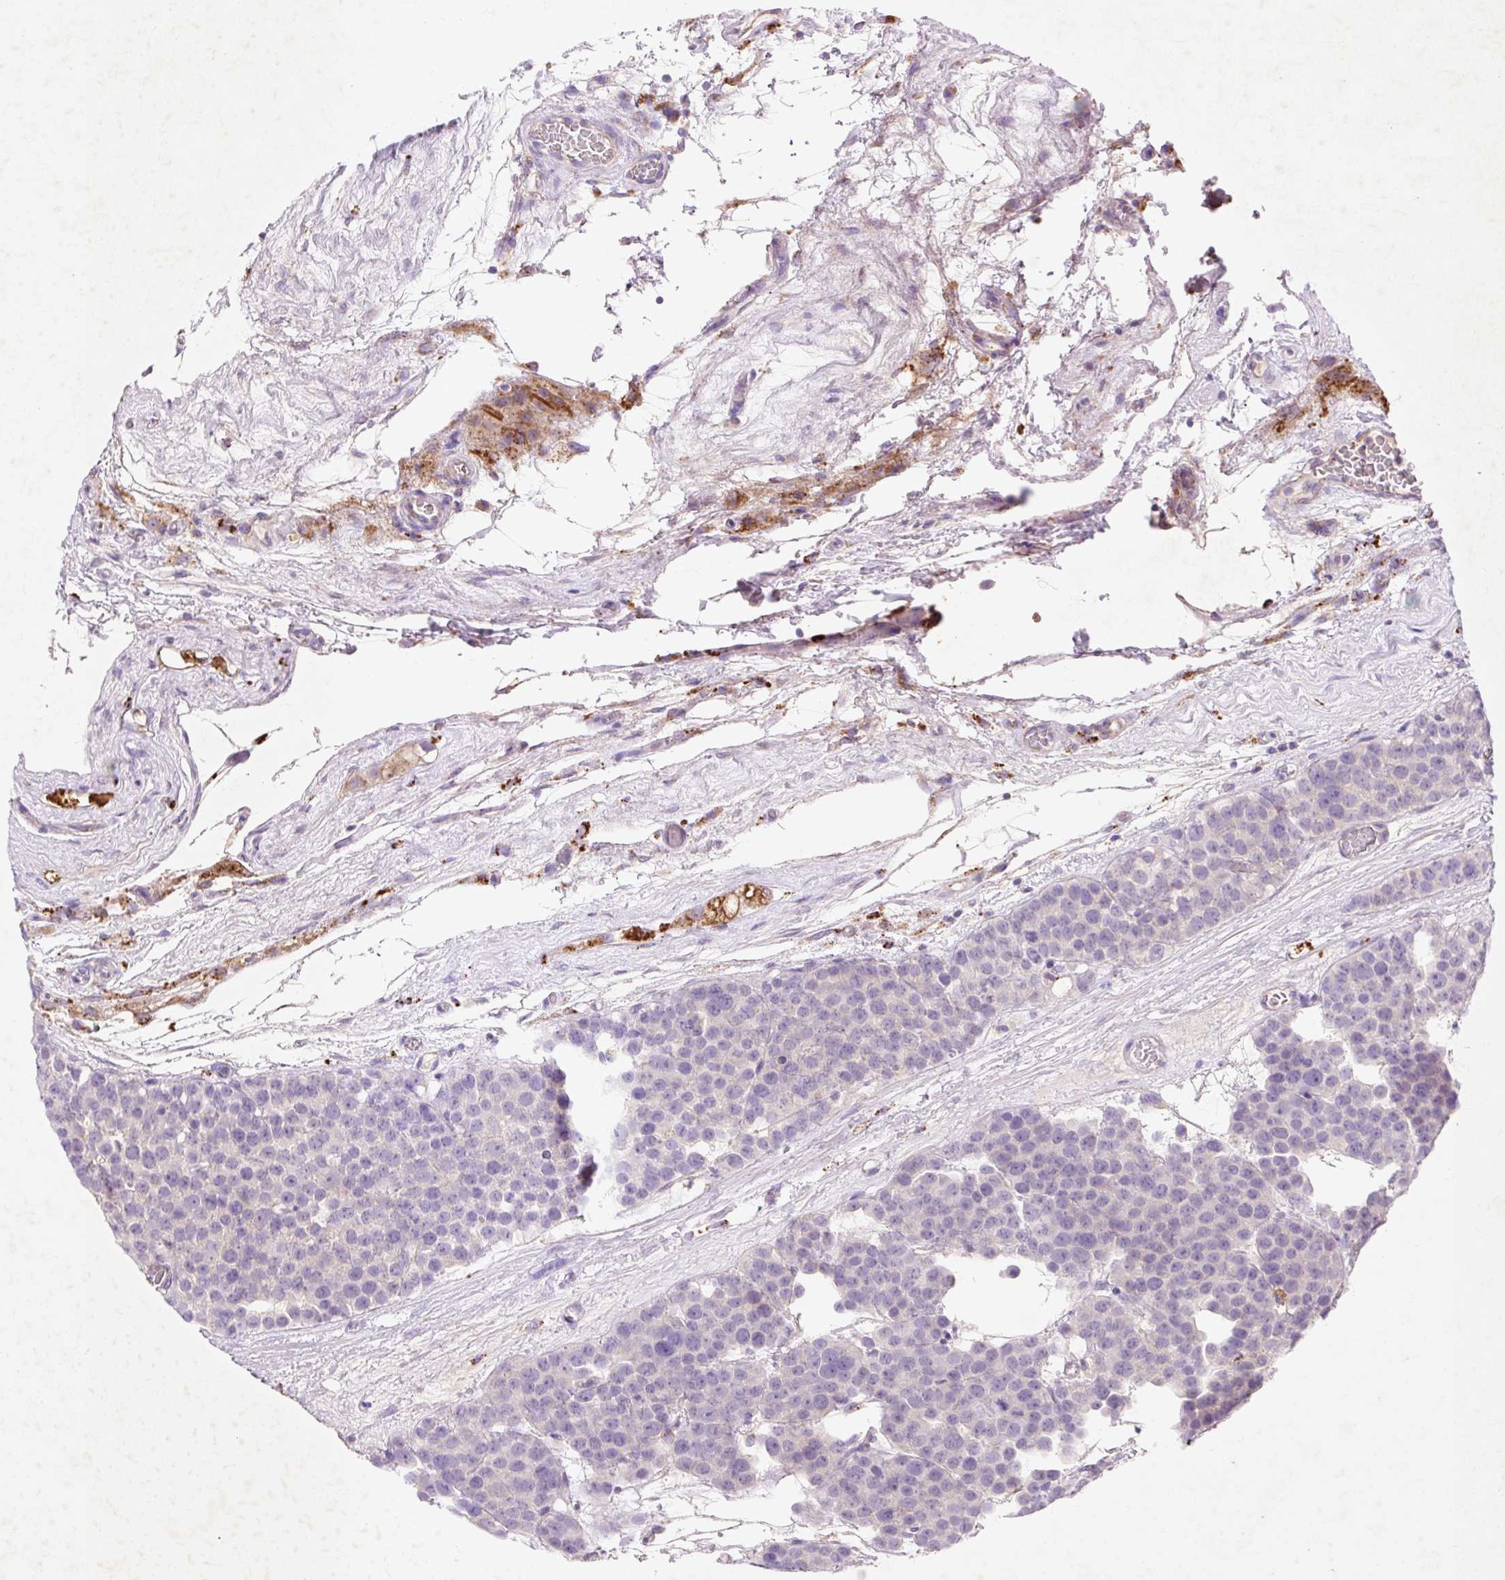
{"staining": {"intensity": "negative", "quantity": "none", "location": "none"}, "tissue": "testis cancer", "cell_type": "Tumor cells", "image_type": "cancer", "snomed": [{"axis": "morphology", "description": "Seminoma, NOS"}, {"axis": "topography", "description": "Testis"}], "caption": "Immunohistochemical staining of human testis cancer shows no significant expression in tumor cells.", "gene": "HEXA", "patient": {"sex": "male", "age": 71}}